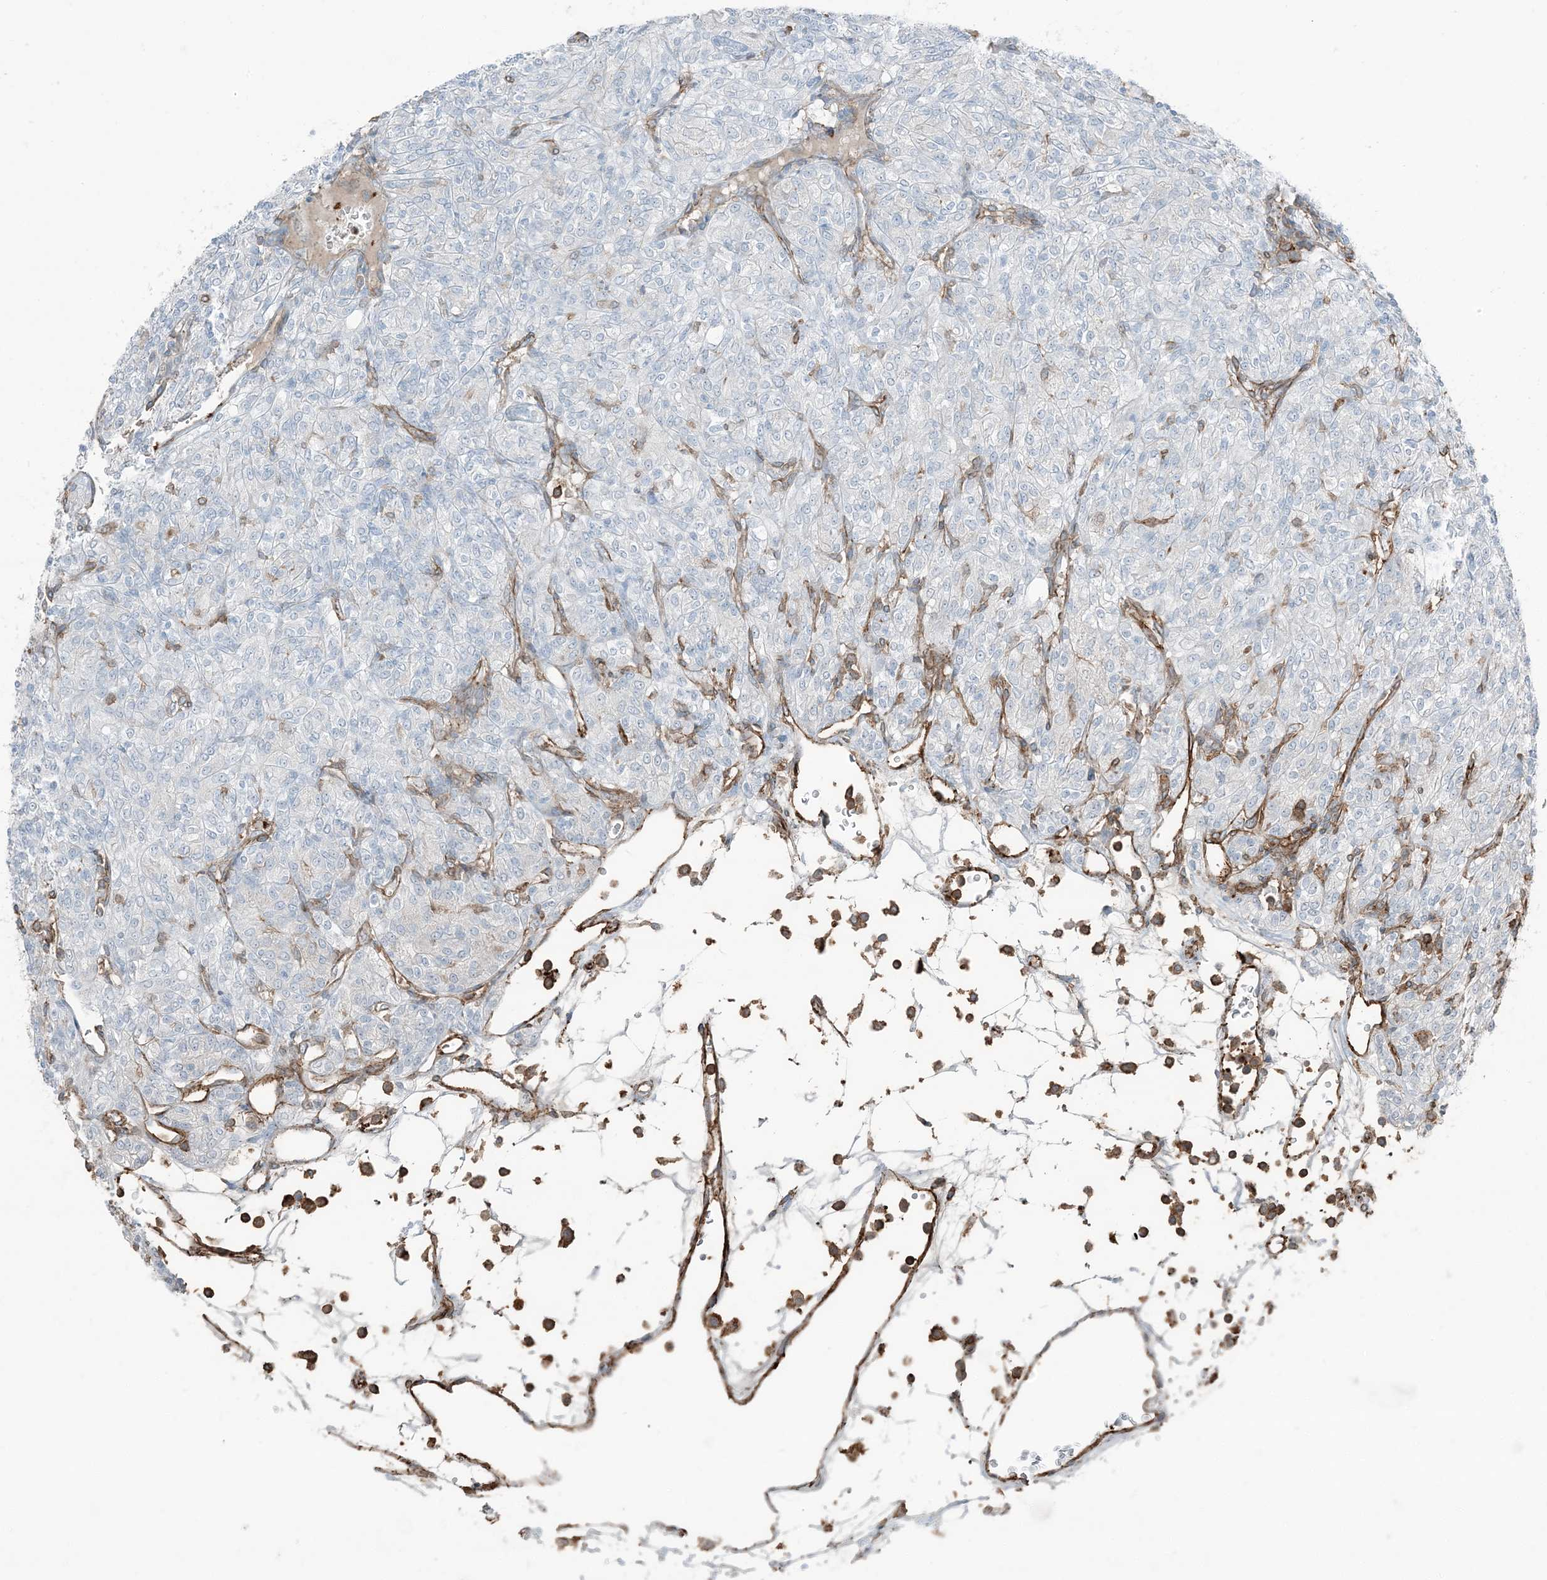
{"staining": {"intensity": "negative", "quantity": "none", "location": "none"}, "tissue": "renal cancer", "cell_type": "Tumor cells", "image_type": "cancer", "snomed": [{"axis": "morphology", "description": "Adenocarcinoma, NOS"}, {"axis": "topography", "description": "Kidney"}], "caption": "This is a photomicrograph of immunohistochemistry (IHC) staining of renal cancer, which shows no positivity in tumor cells.", "gene": "APOBEC3C", "patient": {"sex": "male", "age": 77}}